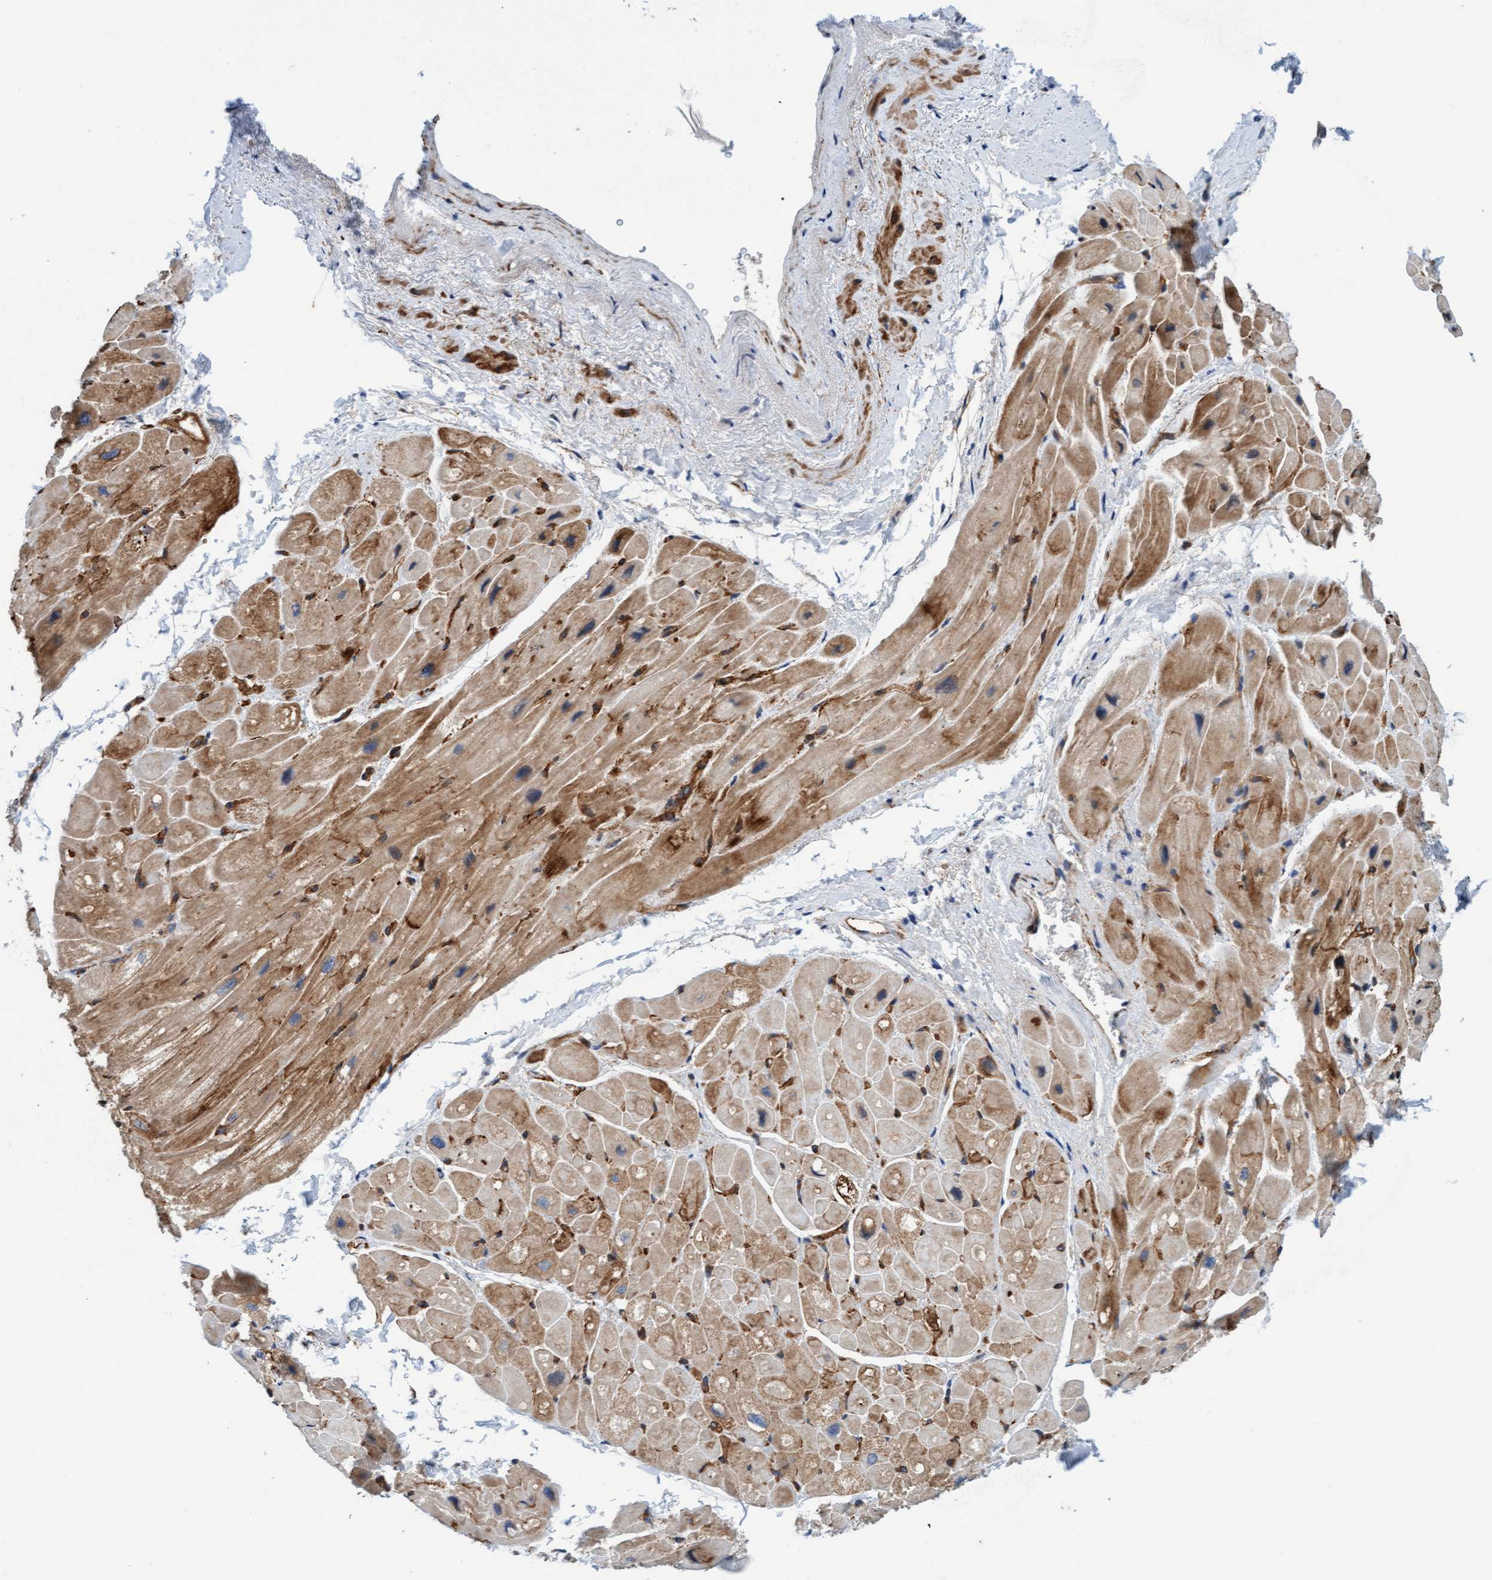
{"staining": {"intensity": "moderate", "quantity": "25%-75%", "location": "cytoplasmic/membranous"}, "tissue": "heart muscle", "cell_type": "Cardiomyocytes", "image_type": "normal", "snomed": [{"axis": "morphology", "description": "Normal tissue, NOS"}, {"axis": "topography", "description": "Heart"}], "caption": "Immunohistochemical staining of unremarkable heart muscle displays 25%-75% levels of moderate cytoplasmic/membranous protein expression in approximately 25%-75% of cardiomyocytes. (Stains: DAB (3,3'-diaminobenzidine) in brown, nuclei in blue, Microscopy: brightfield microscopy at high magnification).", "gene": "FMNL3", "patient": {"sex": "male", "age": 49}}